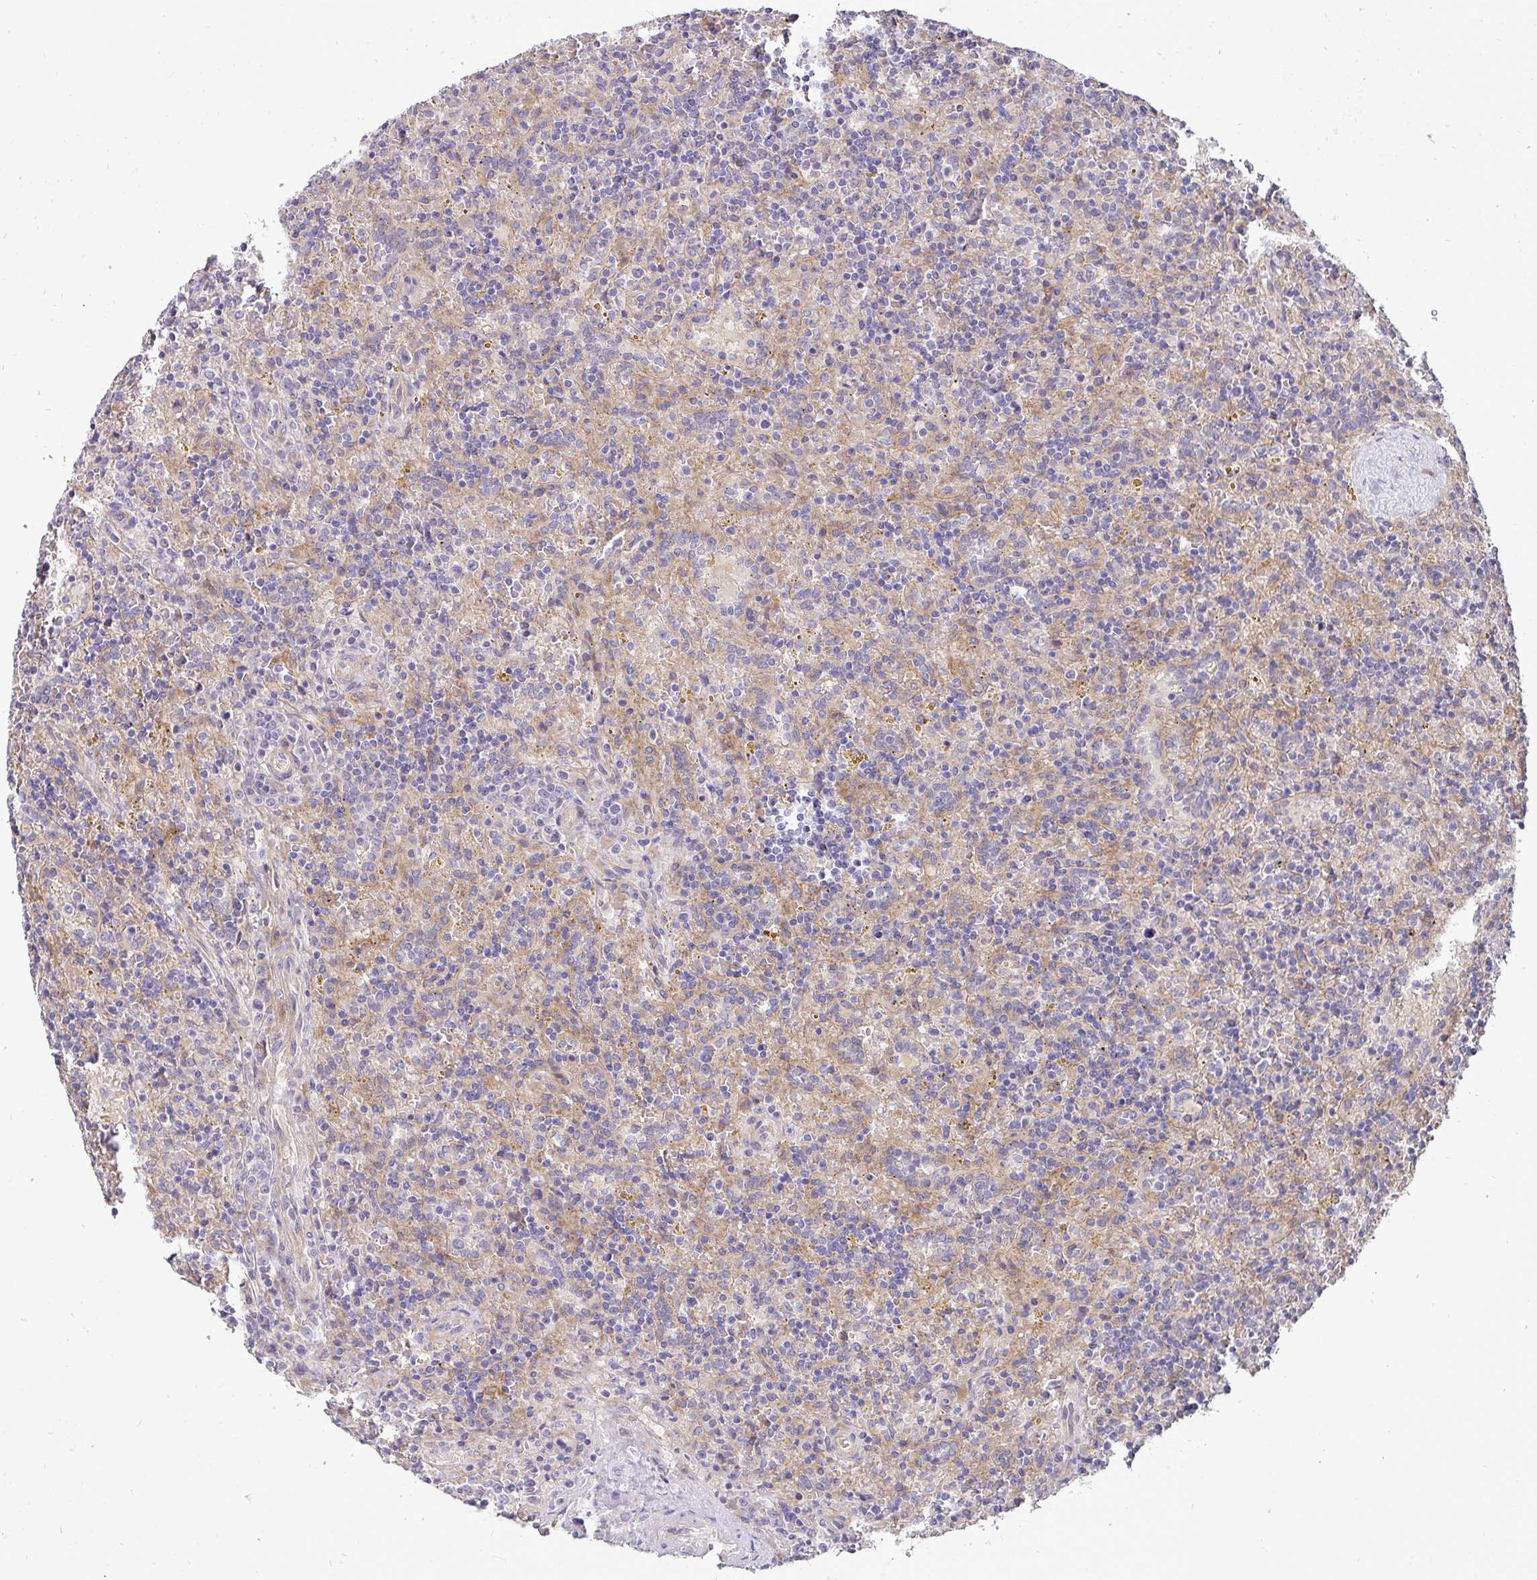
{"staining": {"intensity": "negative", "quantity": "none", "location": "none"}, "tissue": "lymphoma", "cell_type": "Tumor cells", "image_type": "cancer", "snomed": [{"axis": "morphology", "description": "Malignant lymphoma, non-Hodgkin's type, Low grade"}, {"axis": "topography", "description": "Spleen"}], "caption": "Tumor cells are negative for protein expression in human malignant lymphoma, non-Hodgkin's type (low-grade).", "gene": "SH2D1B", "patient": {"sex": "male", "age": 67}}